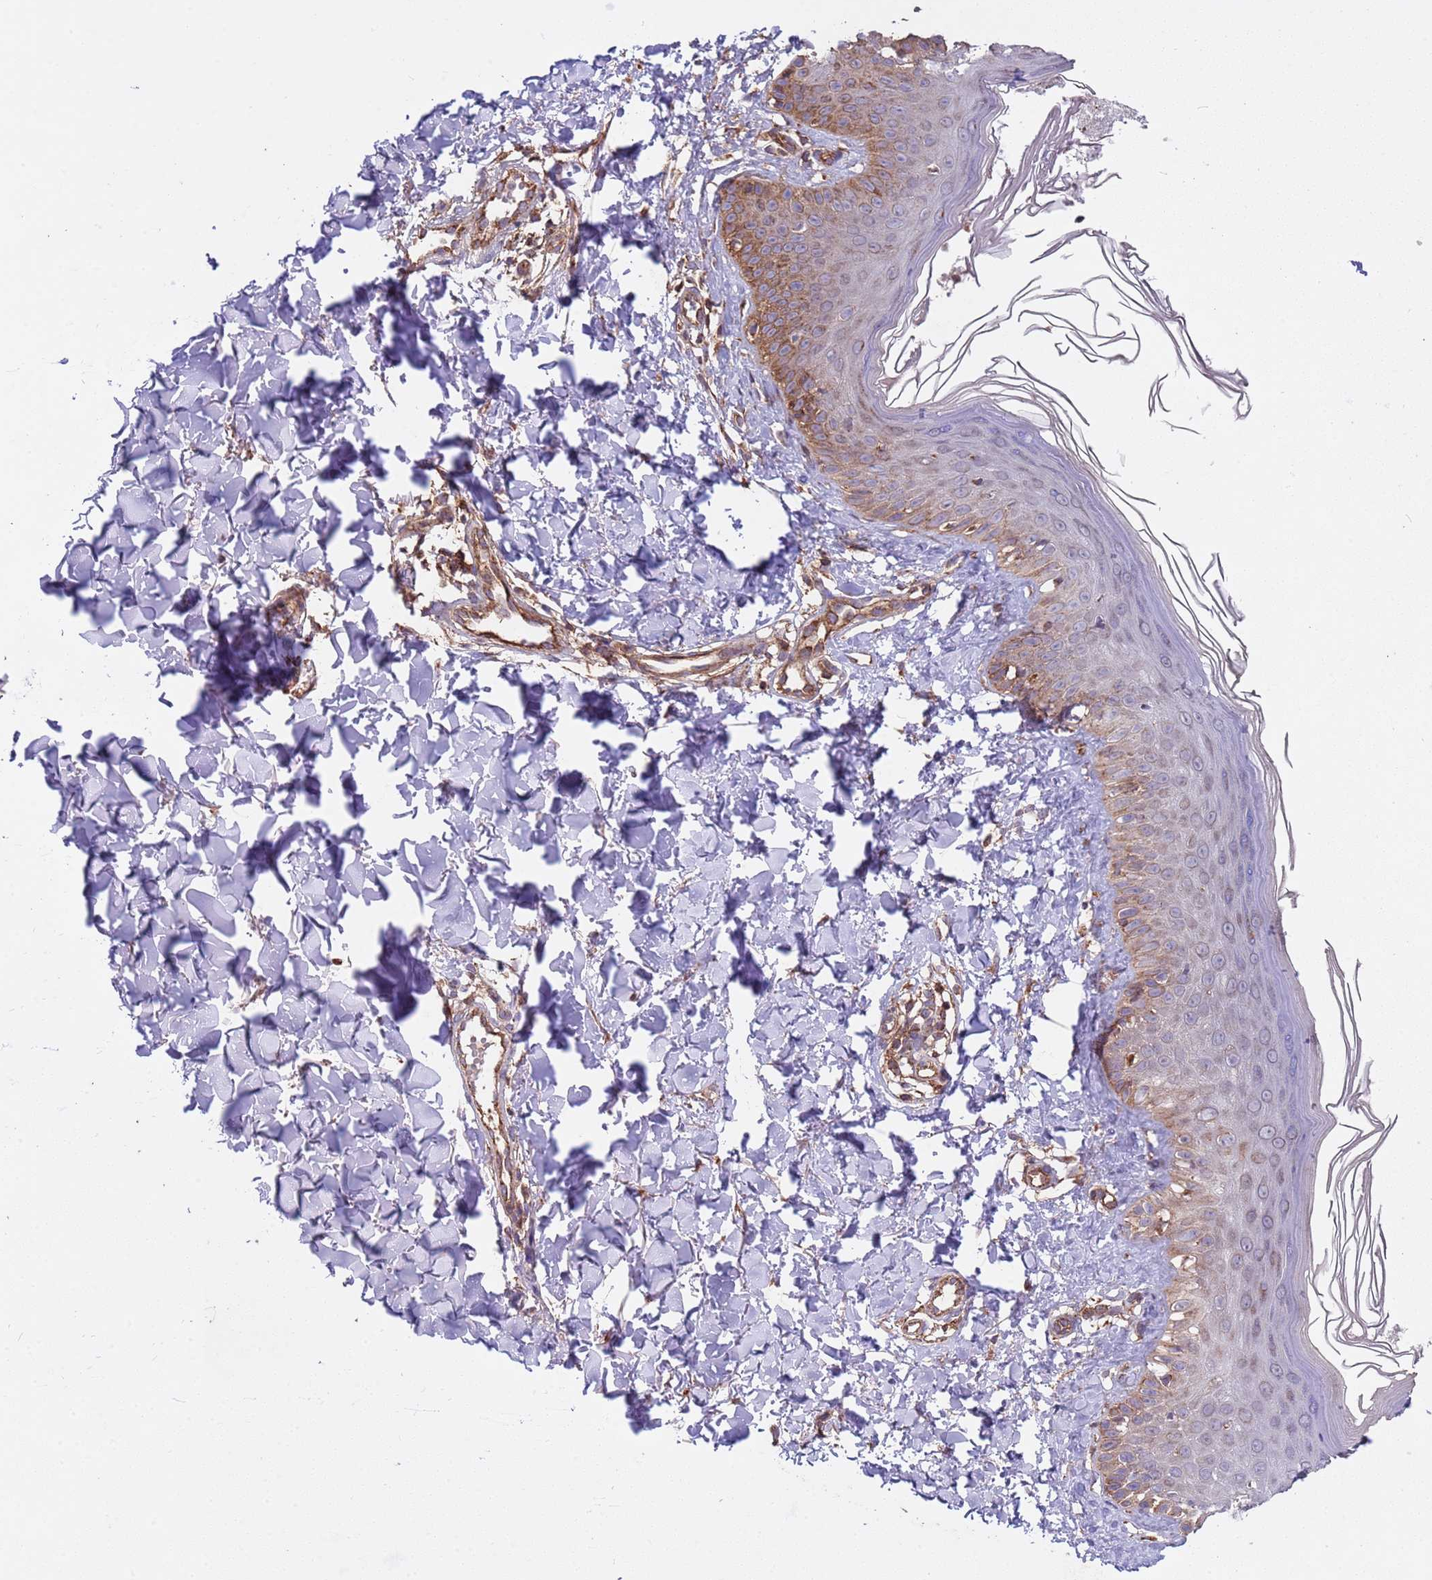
{"staining": {"intensity": "moderate", "quantity": ">75%", "location": "cytoplasmic/membranous"}, "tissue": "skin", "cell_type": "Fibroblasts", "image_type": "normal", "snomed": [{"axis": "morphology", "description": "Normal tissue, NOS"}, {"axis": "topography", "description": "Skin"}], "caption": "The histopathology image demonstrates staining of unremarkable skin, revealing moderate cytoplasmic/membranous protein positivity (brown color) within fibroblasts. (DAB = brown stain, brightfield microscopy at high magnification).", "gene": "ACAD8", "patient": {"sex": "male", "age": 52}}